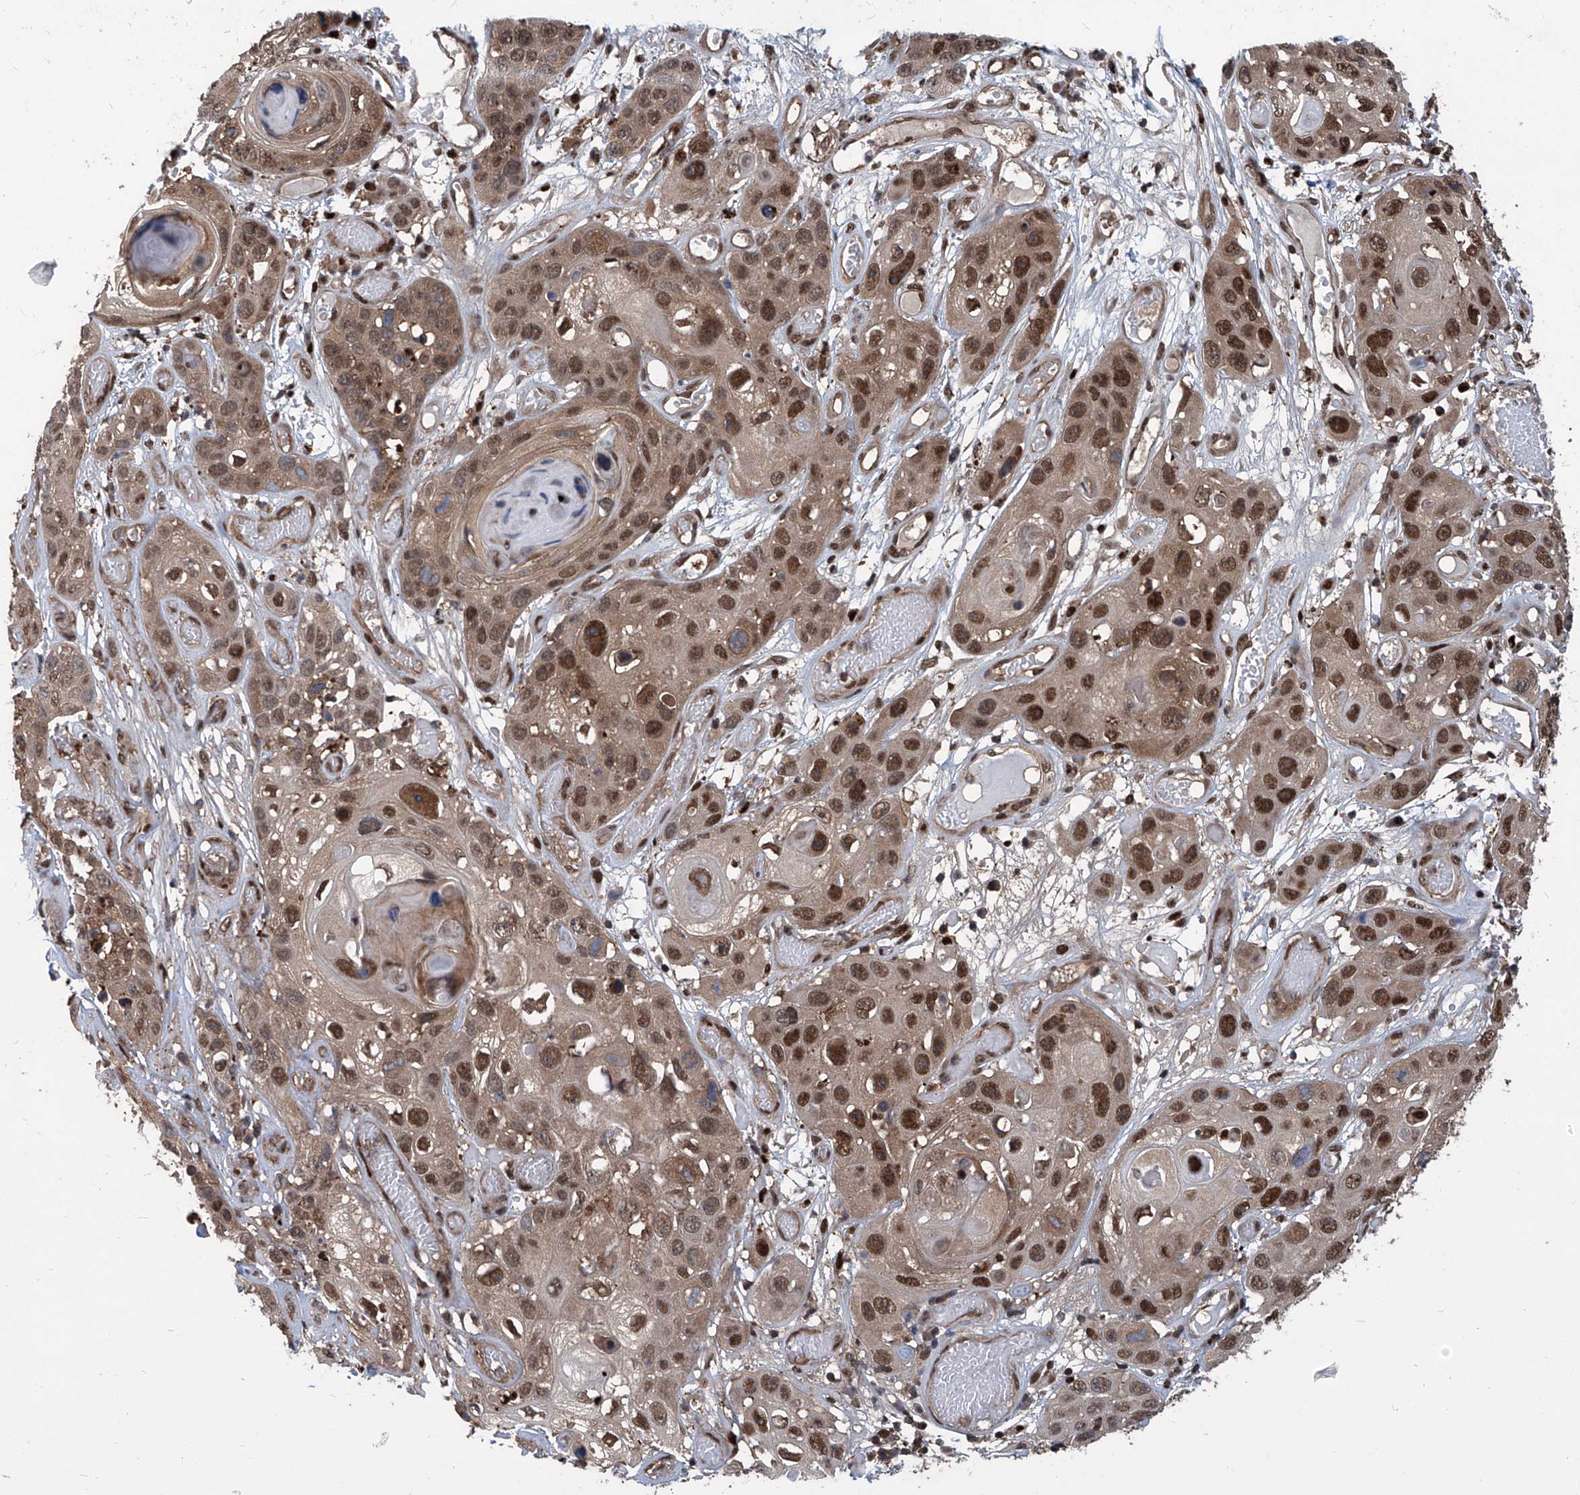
{"staining": {"intensity": "moderate", "quantity": ">75%", "location": "nuclear"}, "tissue": "skin cancer", "cell_type": "Tumor cells", "image_type": "cancer", "snomed": [{"axis": "morphology", "description": "Squamous cell carcinoma, NOS"}, {"axis": "topography", "description": "Skin"}], "caption": "There is medium levels of moderate nuclear expression in tumor cells of squamous cell carcinoma (skin), as demonstrated by immunohistochemical staining (brown color).", "gene": "PSMB1", "patient": {"sex": "male", "age": 55}}